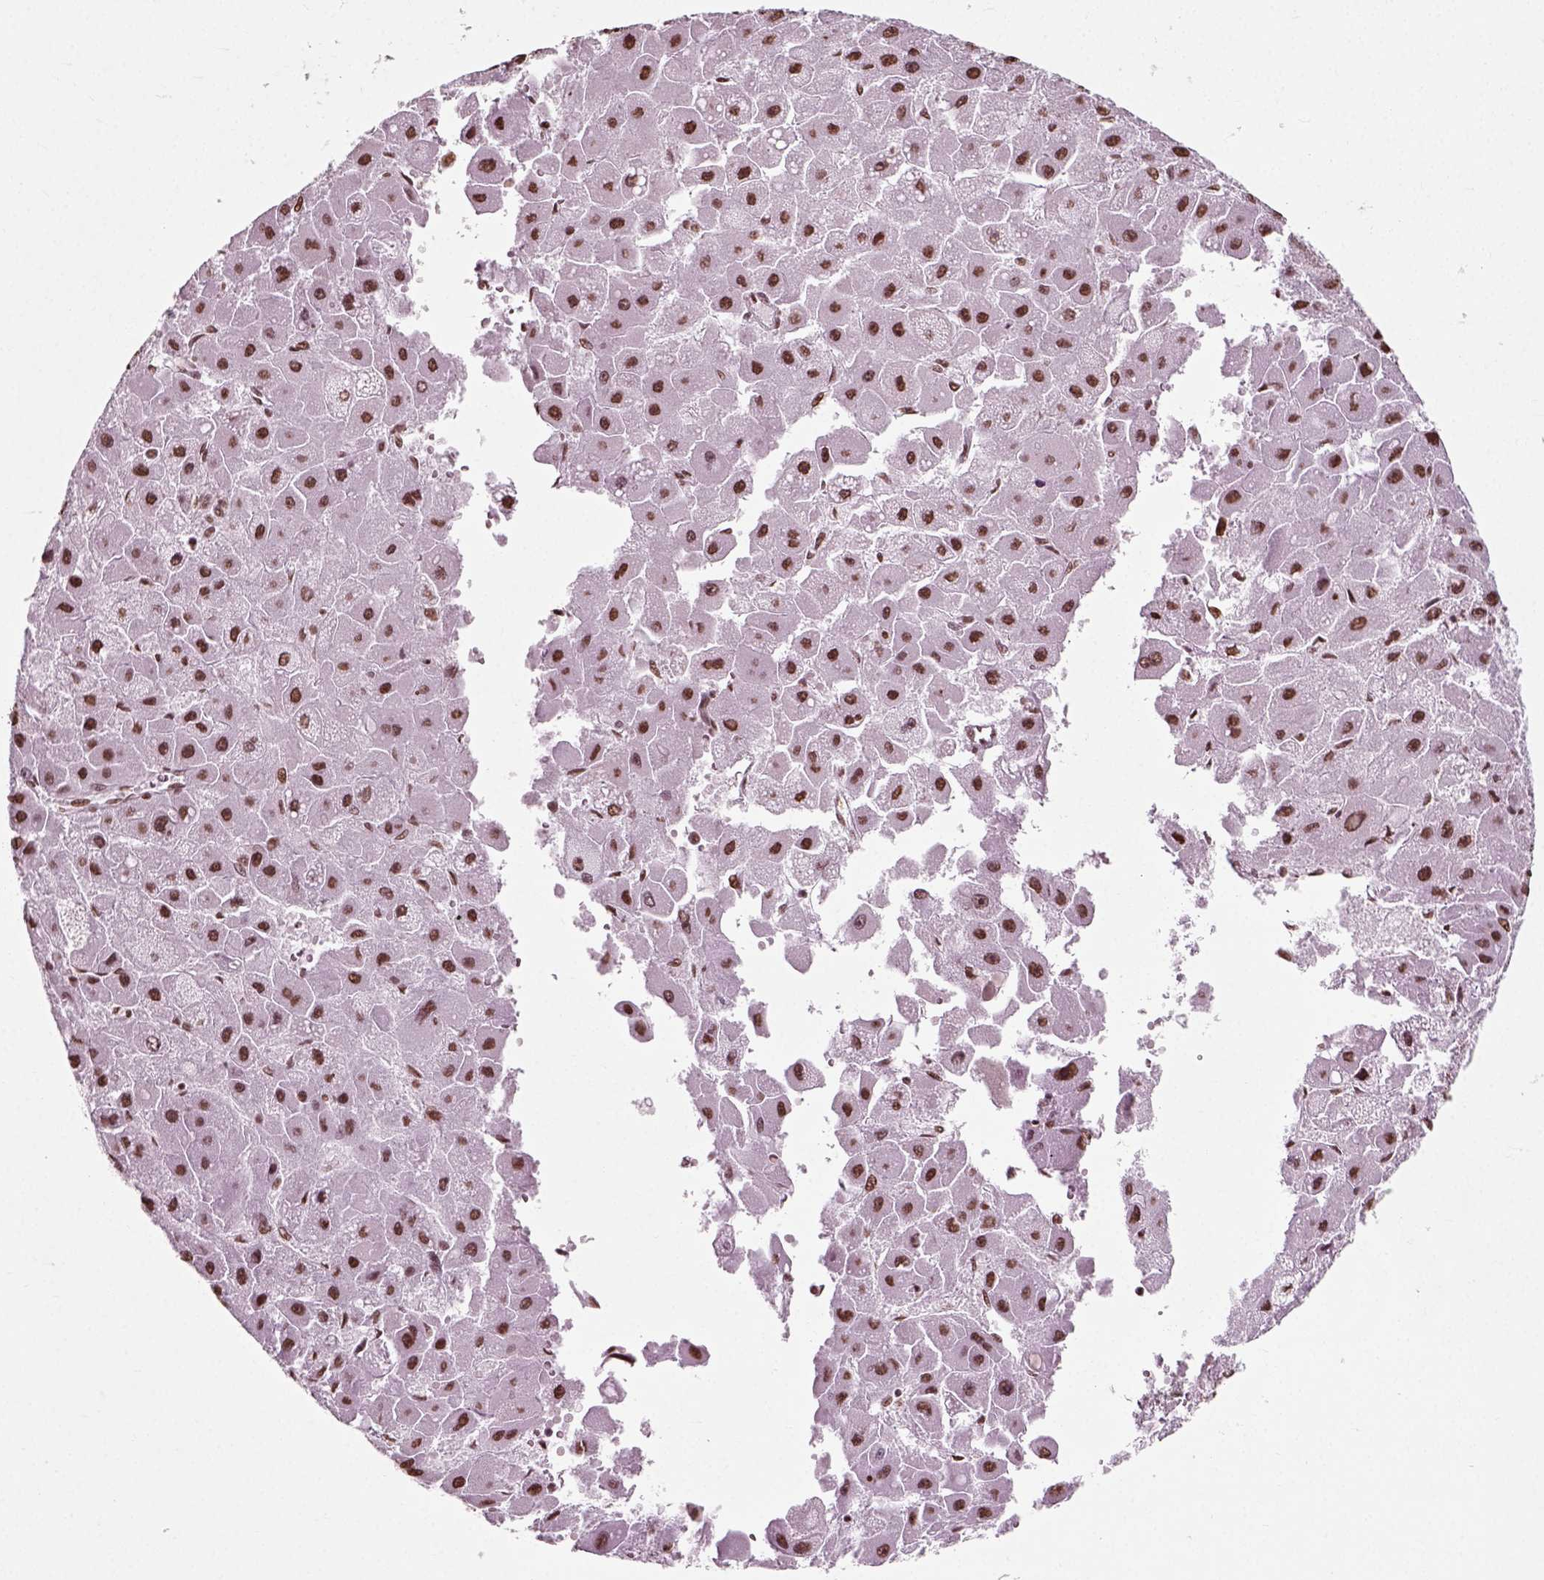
{"staining": {"intensity": "strong", "quantity": ">75%", "location": "nuclear"}, "tissue": "liver cancer", "cell_type": "Tumor cells", "image_type": "cancer", "snomed": [{"axis": "morphology", "description": "Carcinoma, Hepatocellular, NOS"}, {"axis": "topography", "description": "Liver"}], "caption": "This image reveals liver cancer stained with immunohistochemistry (IHC) to label a protein in brown. The nuclear of tumor cells show strong positivity for the protein. Nuclei are counter-stained blue.", "gene": "POLR1H", "patient": {"sex": "female", "age": 25}}